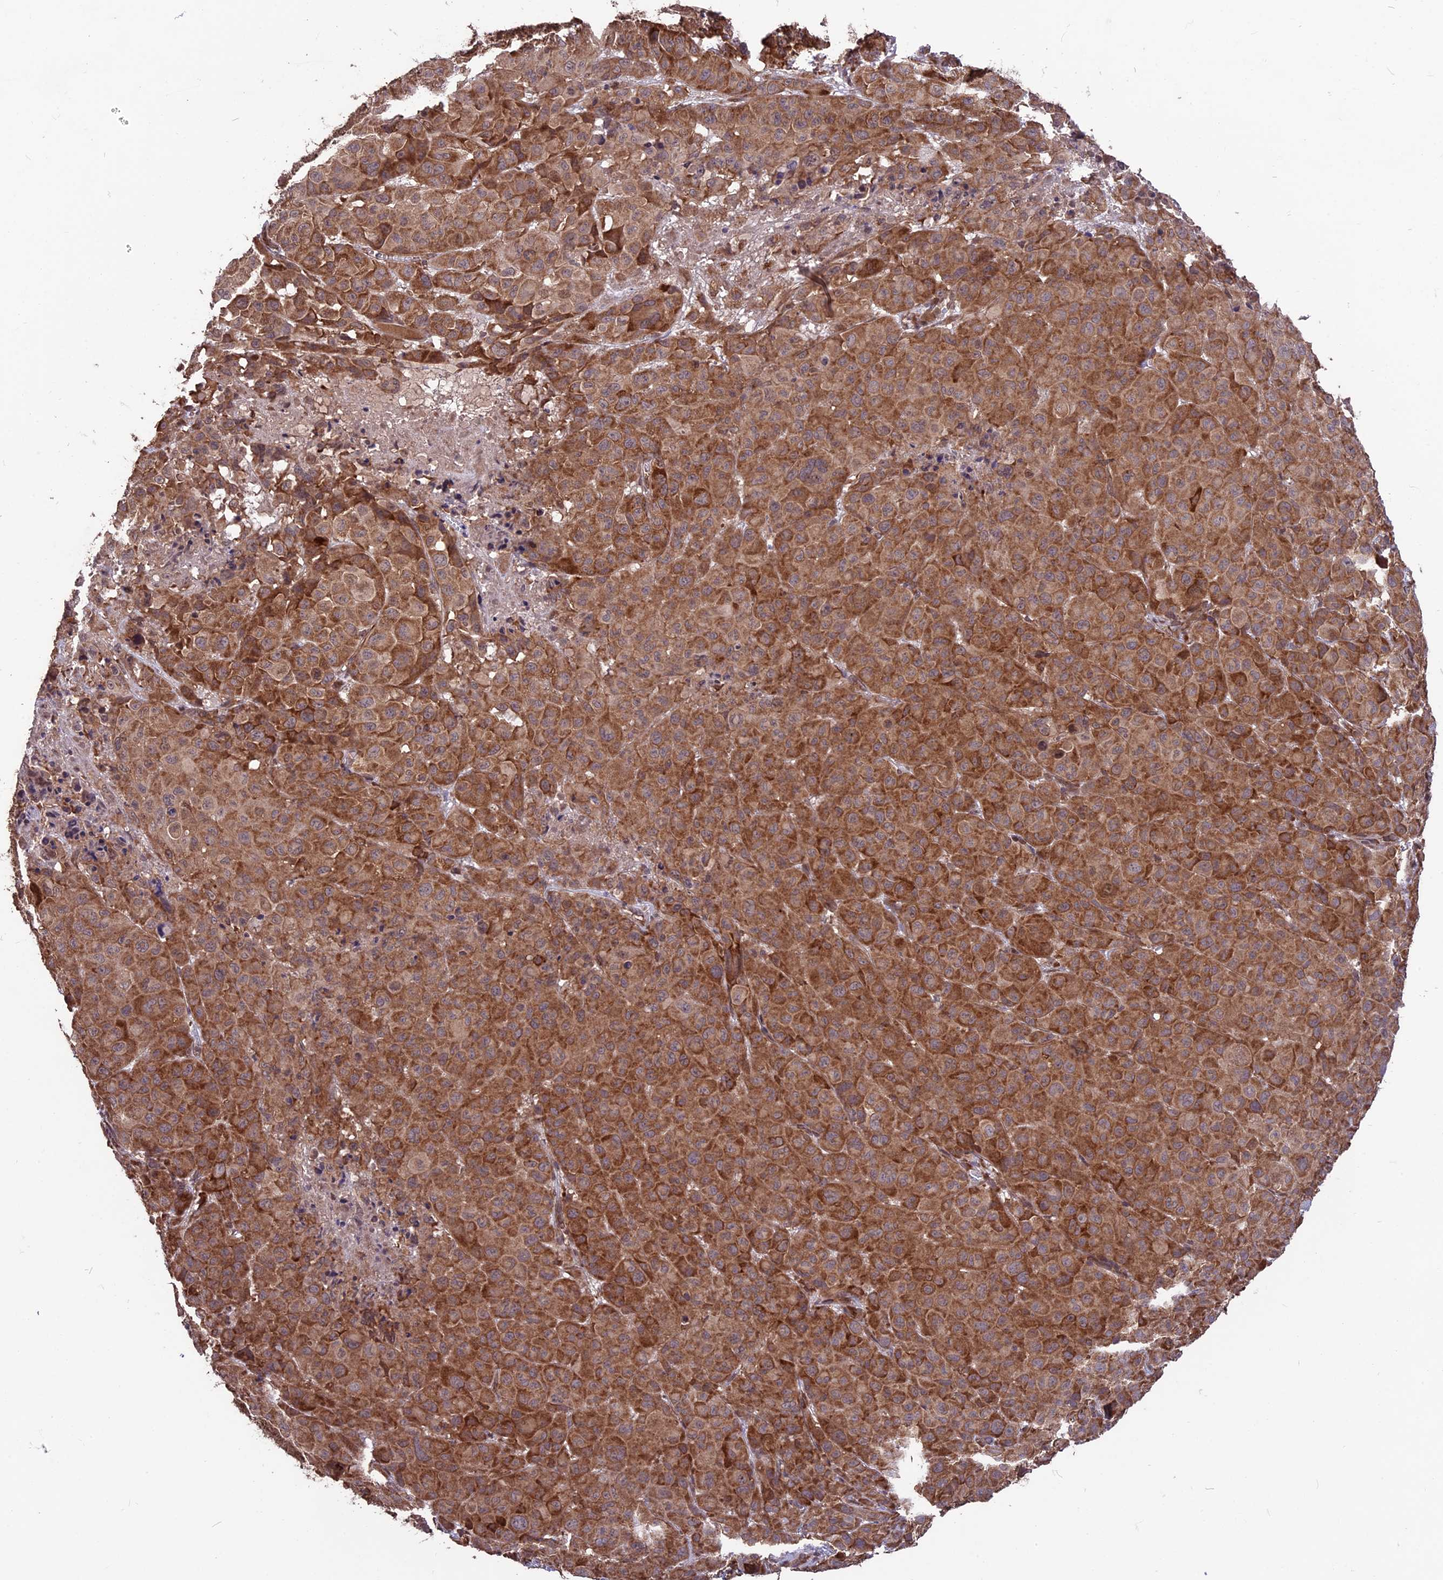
{"staining": {"intensity": "moderate", "quantity": ">75%", "location": "cytoplasmic/membranous"}, "tissue": "melanoma", "cell_type": "Tumor cells", "image_type": "cancer", "snomed": [{"axis": "morphology", "description": "Malignant melanoma, NOS"}, {"axis": "topography", "description": "Skin"}], "caption": "A brown stain labels moderate cytoplasmic/membranous expression of a protein in melanoma tumor cells.", "gene": "ZNF598", "patient": {"sex": "male", "age": 73}}